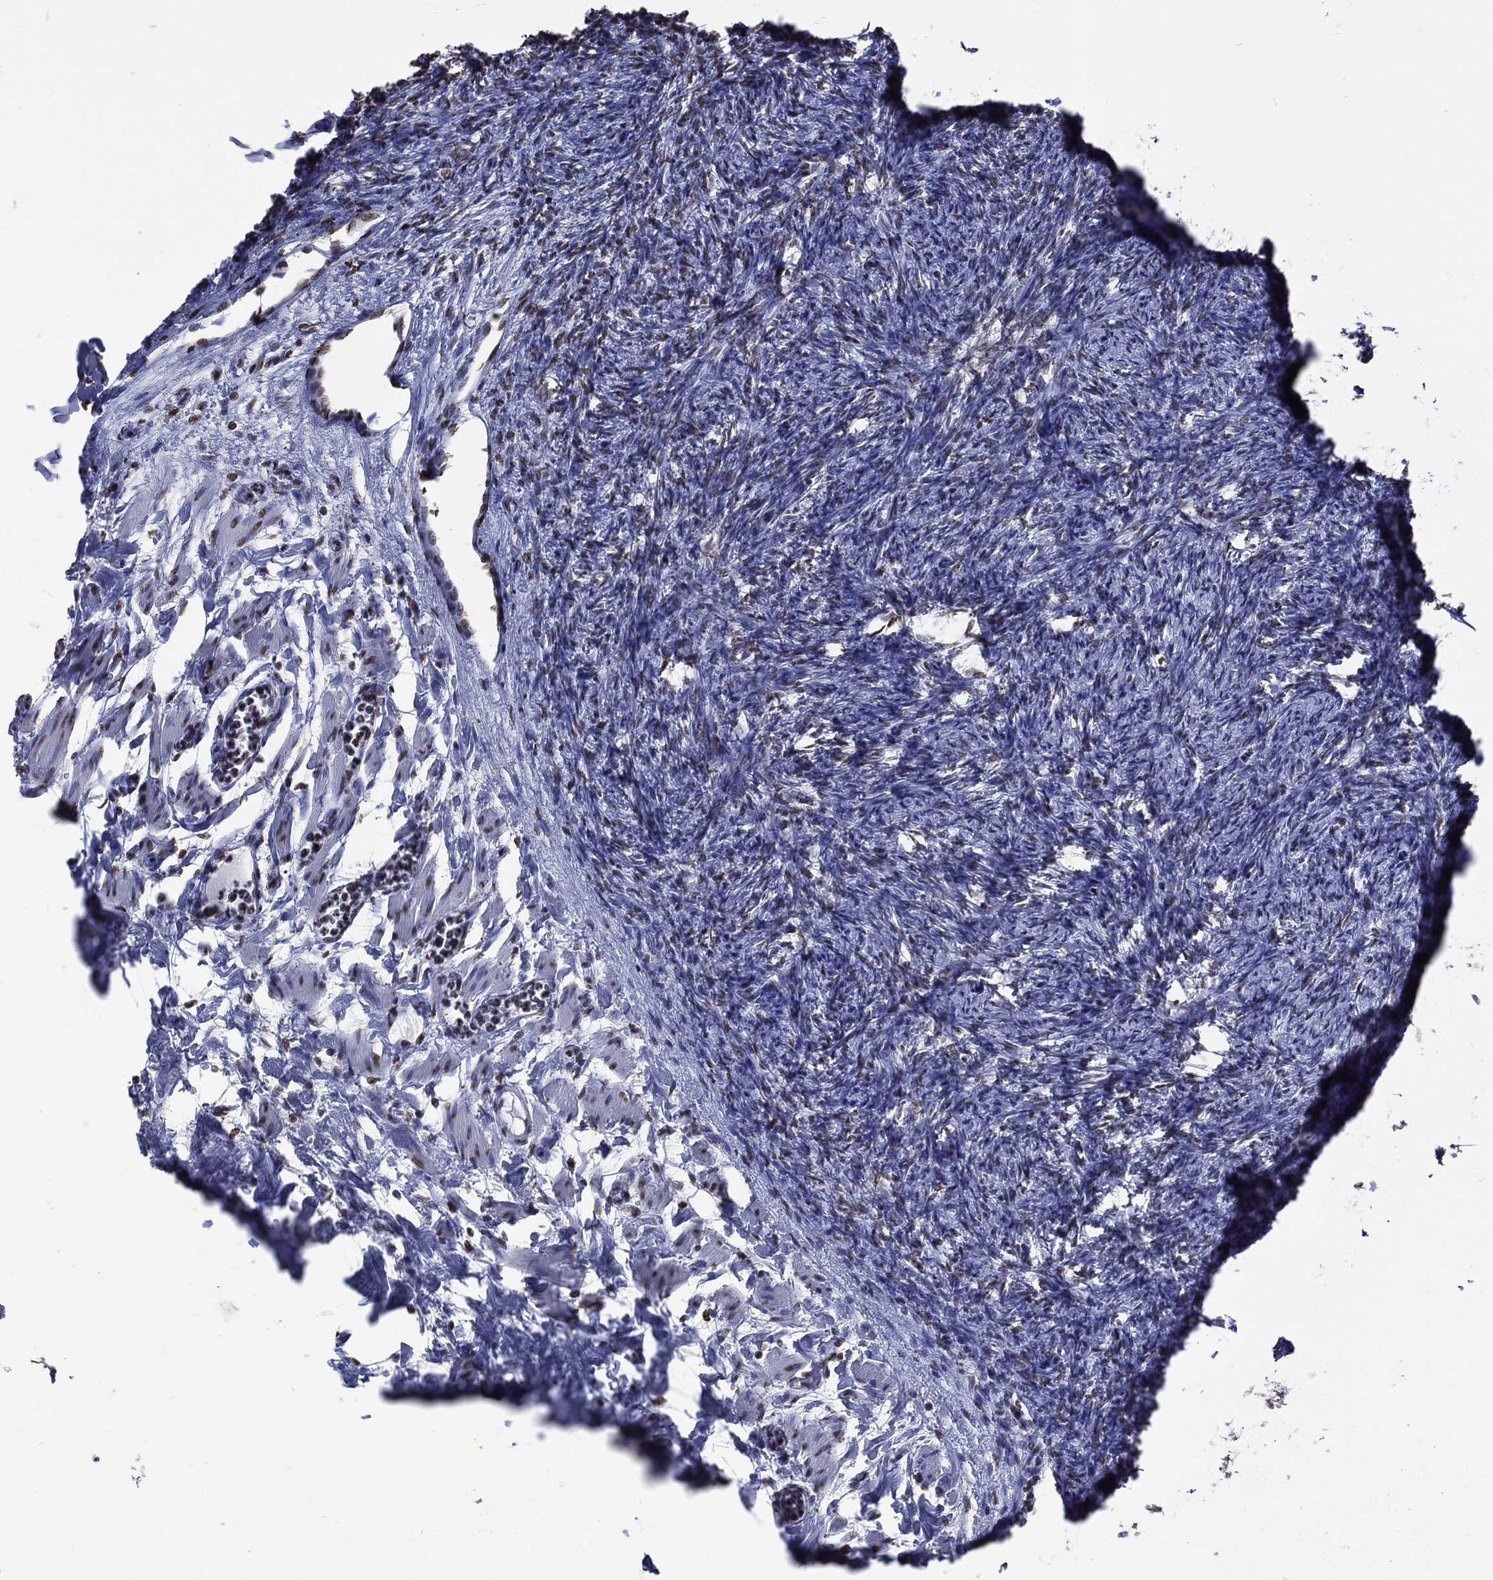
{"staining": {"intensity": "negative", "quantity": "none", "location": "none"}, "tissue": "ovary", "cell_type": "Follicle cells", "image_type": "normal", "snomed": [{"axis": "morphology", "description": "Normal tissue, NOS"}, {"axis": "topography", "description": "Fallopian tube"}, {"axis": "topography", "description": "Ovary"}], "caption": "Follicle cells are negative for protein expression in benign human ovary. (DAB immunohistochemistry visualized using brightfield microscopy, high magnification).", "gene": "RETREG2", "patient": {"sex": "female", "age": 33}}